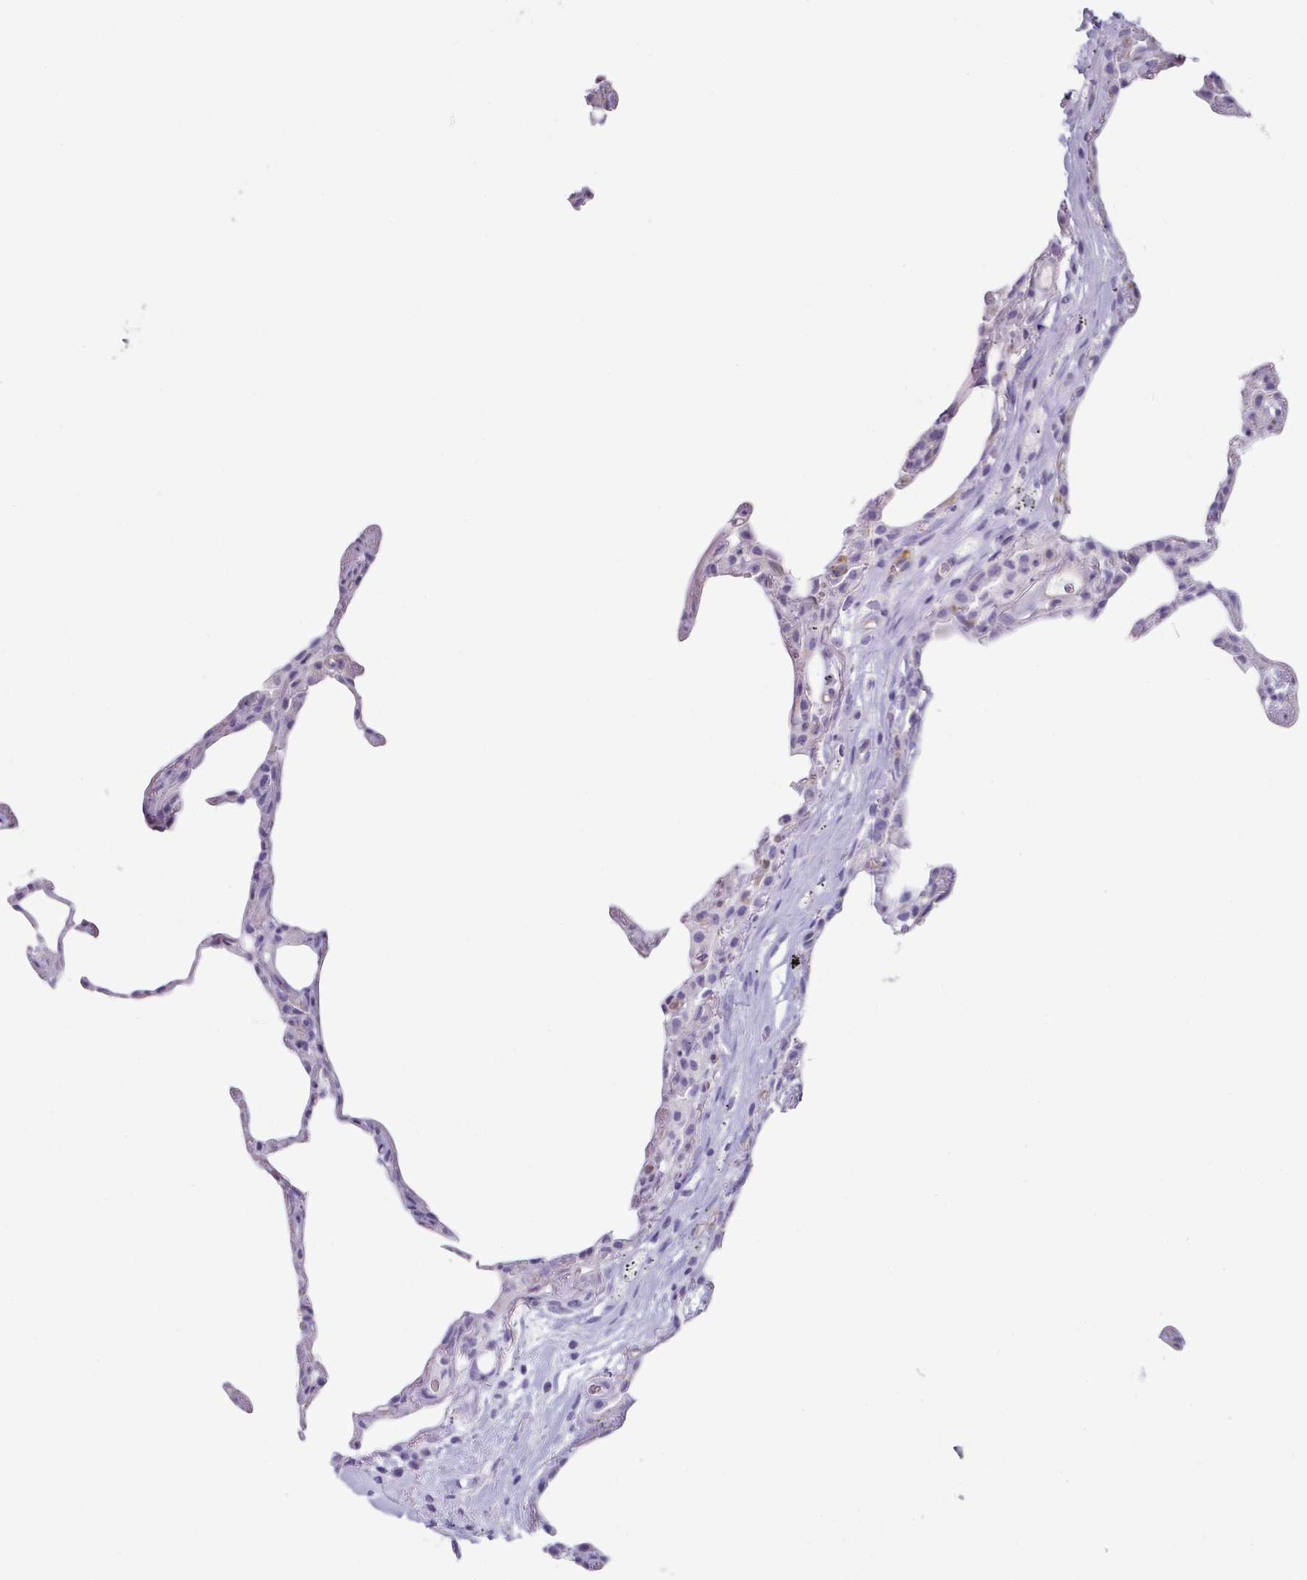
{"staining": {"intensity": "negative", "quantity": "none", "location": "none"}, "tissue": "lung", "cell_type": "Alveolar cells", "image_type": "normal", "snomed": [{"axis": "morphology", "description": "Normal tissue, NOS"}, {"axis": "topography", "description": "Lung"}], "caption": "This photomicrograph is of unremarkable lung stained with immunohistochemistry (IHC) to label a protein in brown with the nuclei are counter-stained blue. There is no positivity in alveolar cells. (DAB (3,3'-diaminobenzidine) immunohistochemistry (IHC) visualized using brightfield microscopy, high magnification).", "gene": "SLC17A7", "patient": {"sex": "female", "age": 57}}